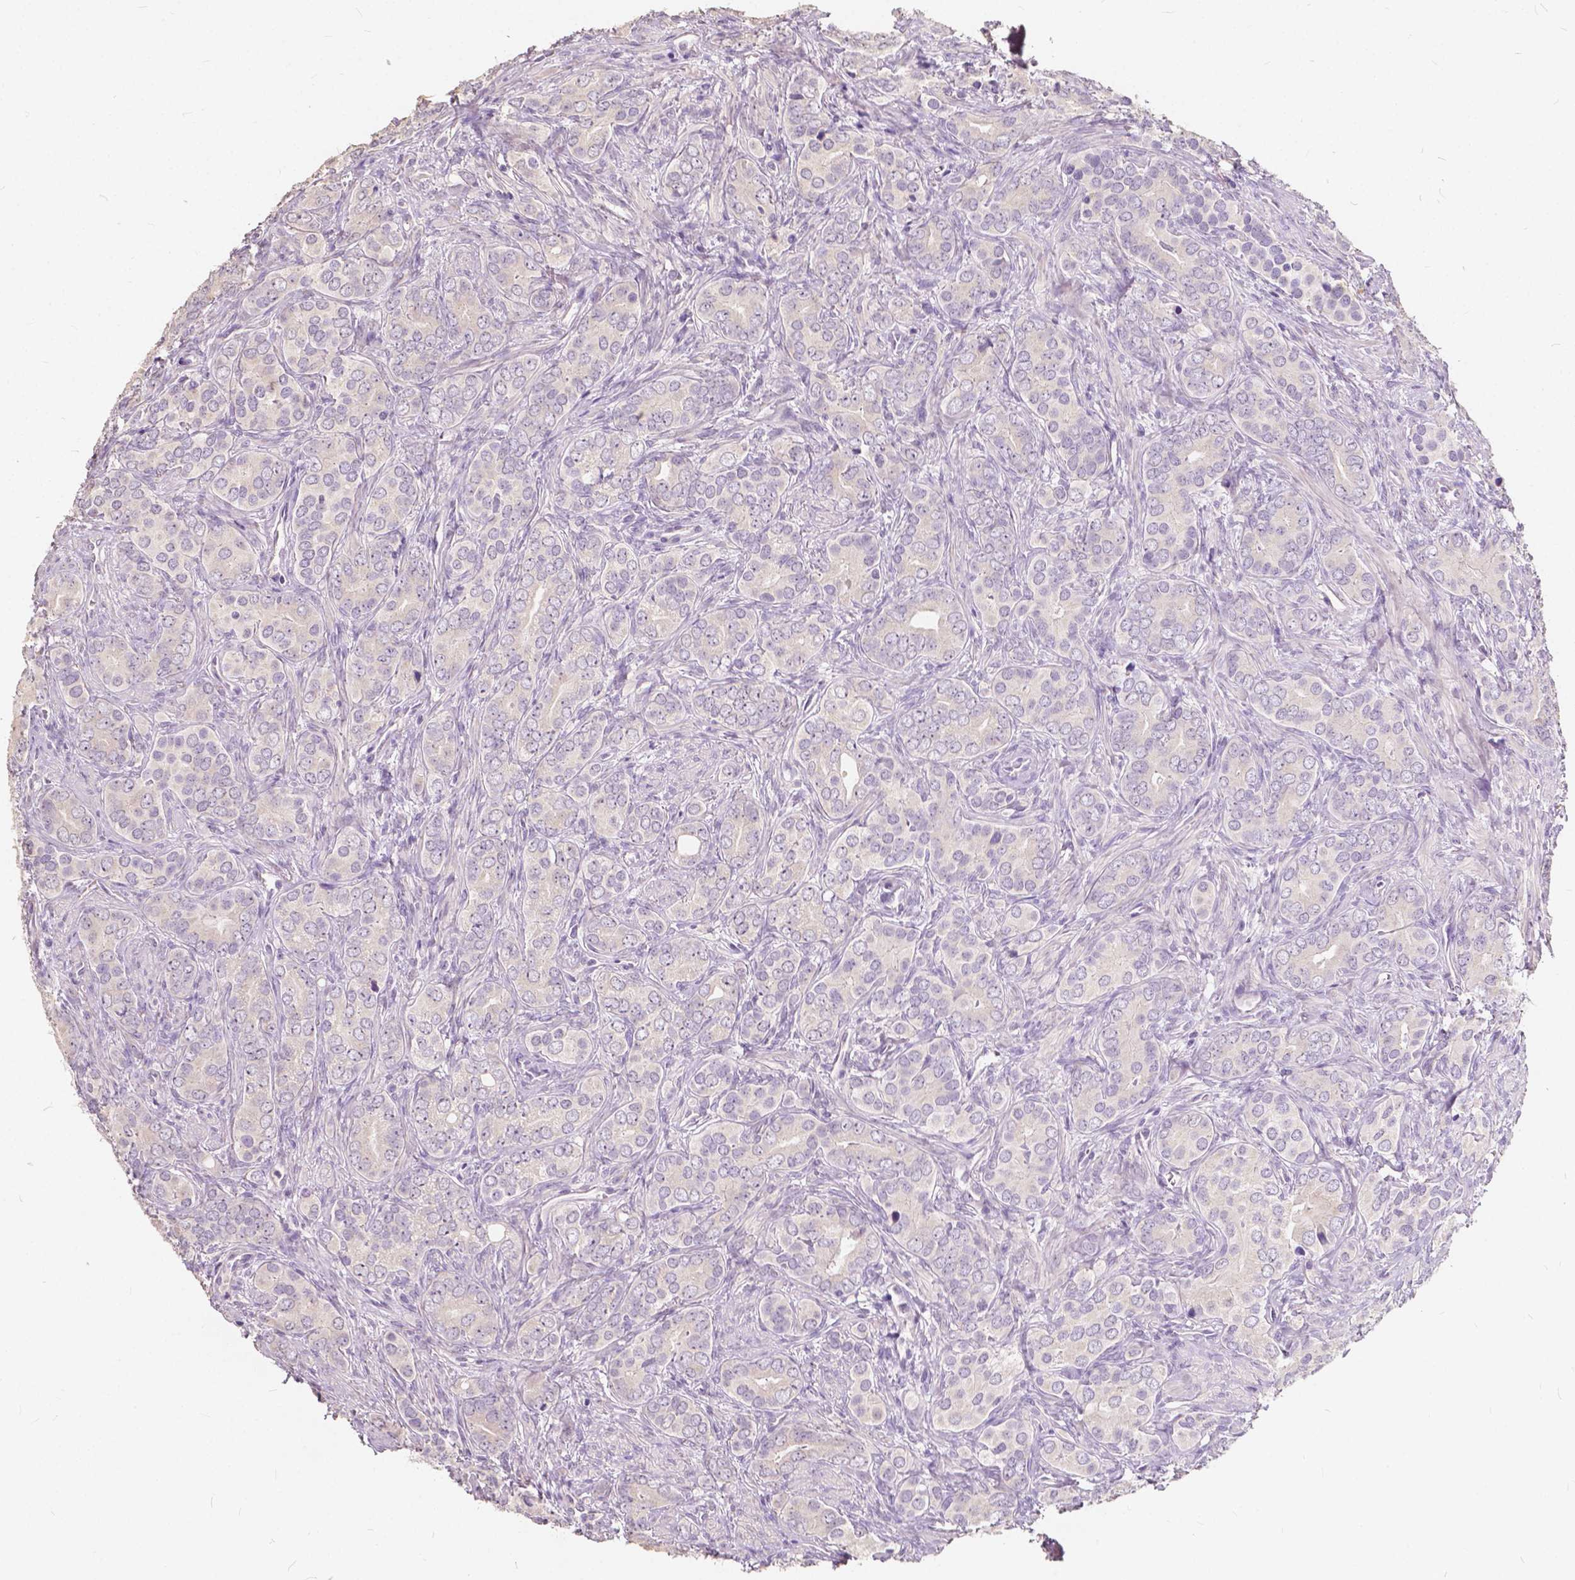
{"staining": {"intensity": "negative", "quantity": "none", "location": "none"}, "tissue": "prostate cancer", "cell_type": "Tumor cells", "image_type": "cancer", "snomed": [{"axis": "morphology", "description": "Adenocarcinoma, High grade"}, {"axis": "topography", "description": "Prostate"}], "caption": "The photomicrograph displays no staining of tumor cells in prostate cancer (adenocarcinoma (high-grade)). Nuclei are stained in blue.", "gene": "SLC7A8", "patient": {"sex": "male", "age": 84}}